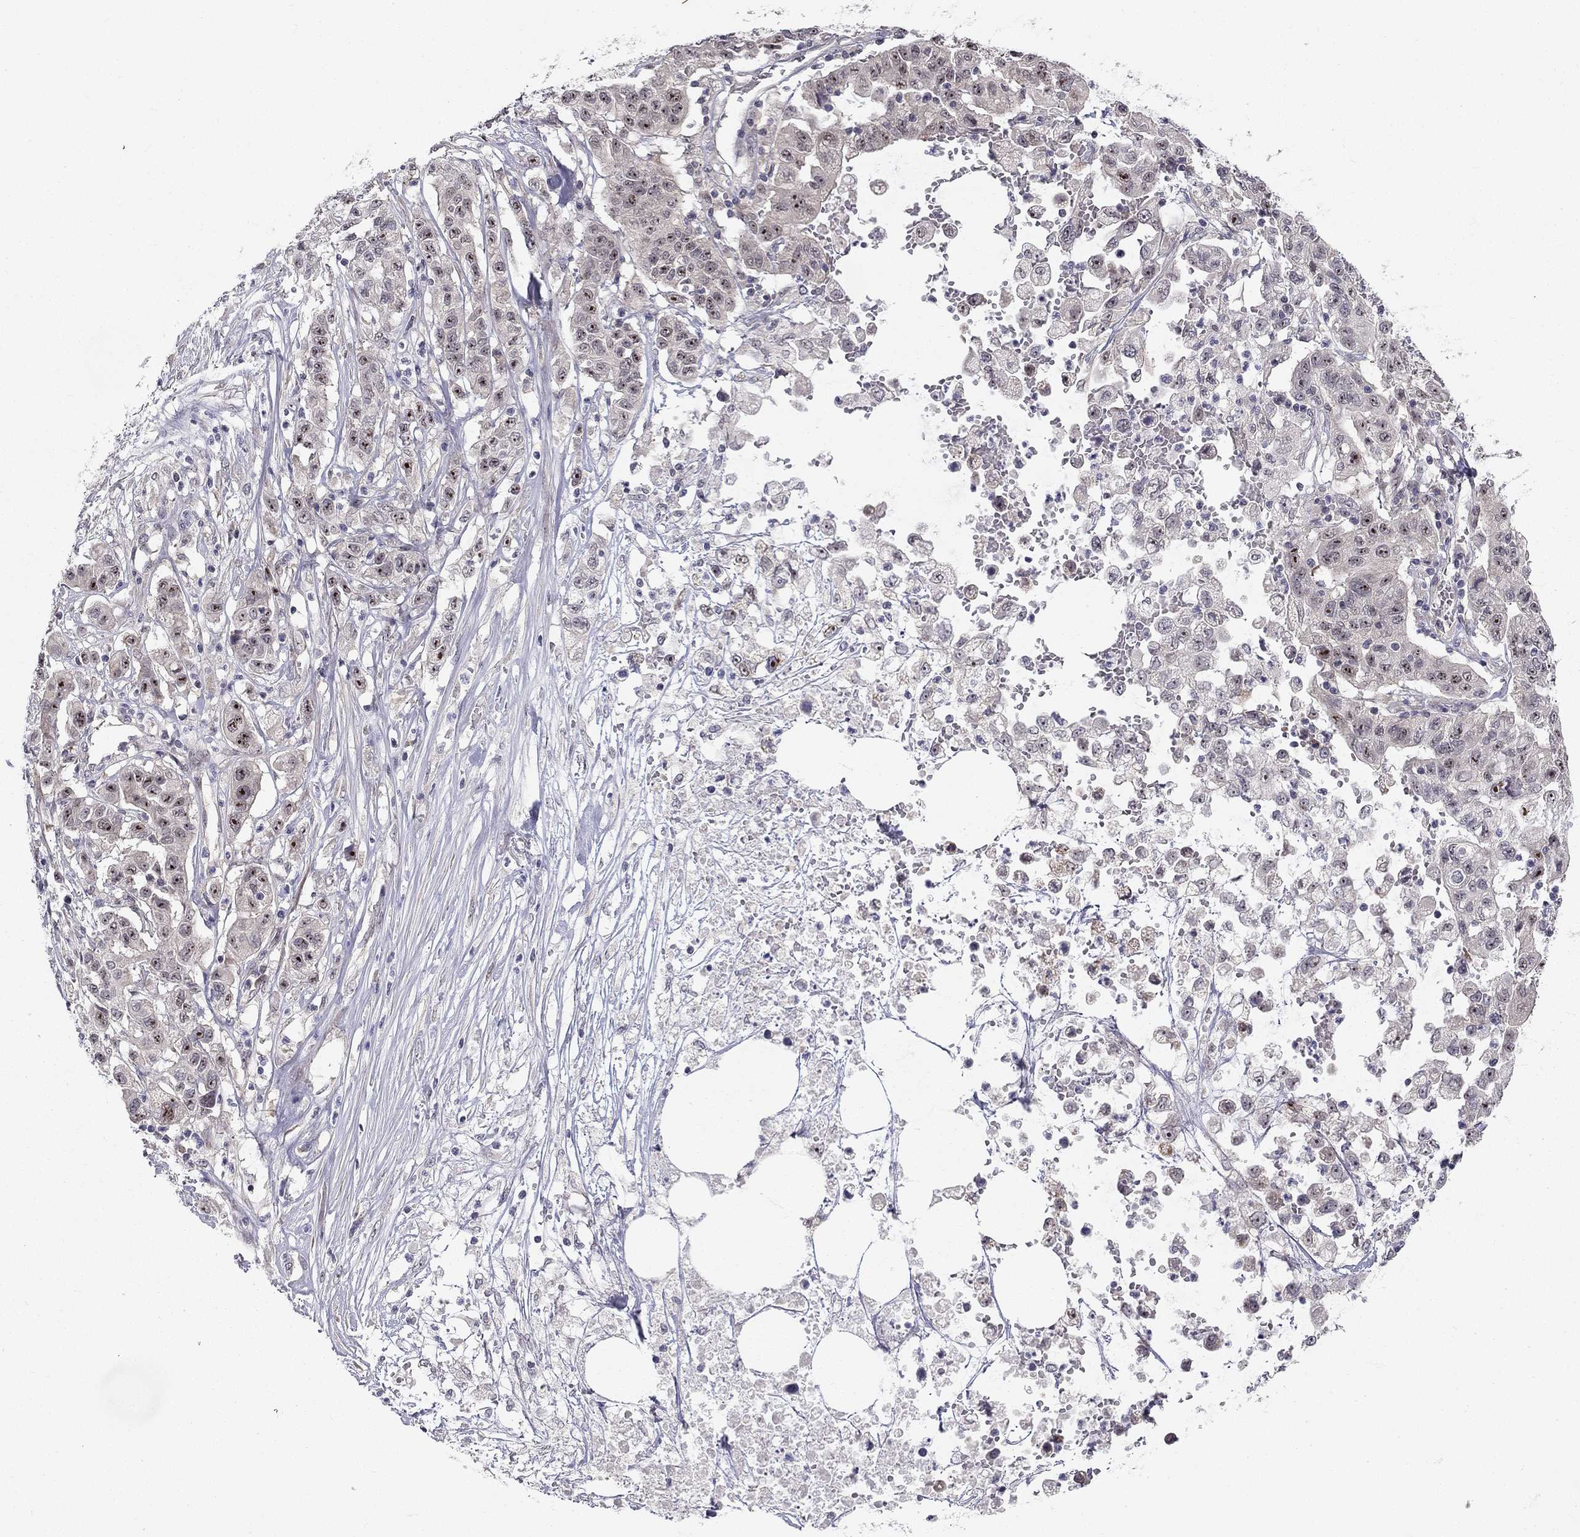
{"staining": {"intensity": "moderate", "quantity": "25%-75%", "location": "nuclear"}, "tissue": "liver cancer", "cell_type": "Tumor cells", "image_type": "cancer", "snomed": [{"axis": "morphology", "description": "Adenocarcinoma, NOS"}, {"axis": "morphology", "description": "Cholangiocarcinoma"}, {"axis": "topography", "description": "Liver"}], "caption": "Liver cancer stained with immunohistochemistry exhibits moderate nuclear staining in approximately 25%-75% of tumor cells.", "gene": "STXBP6", "patient": {"sex": "male", "age": 64}}